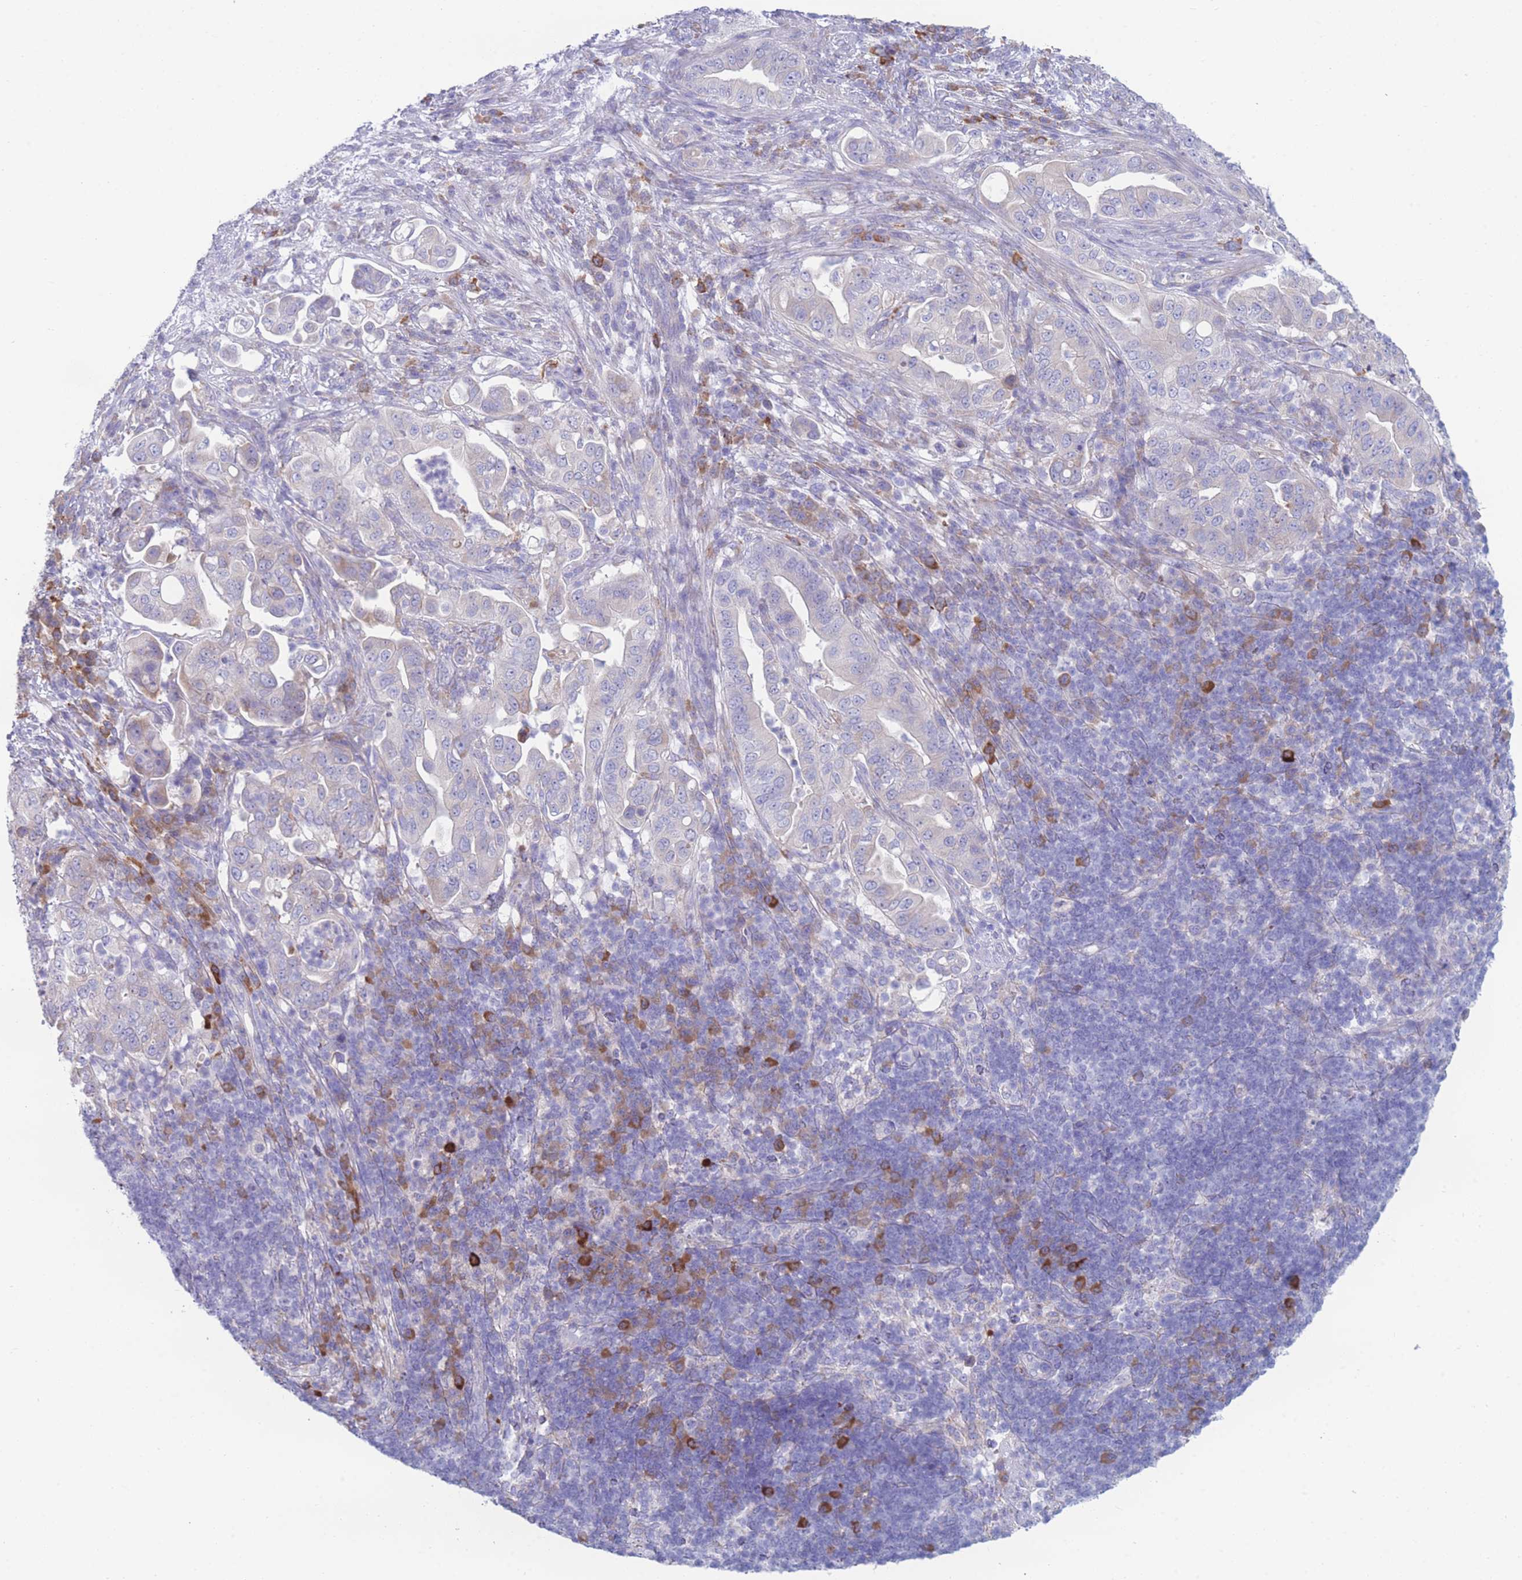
{"staining": {"intensity": "negative", "quantity": "none", "location": "none"}, "tissue": "pancreatic cancer", "cell_type": "Tumor cells", "image_type": "cancer", "snomed": [{"axis": "morphology", "description": "Adenocarcinoma, NOS"}, {"axis": "topography", "description": "Pancreas"}], "caption": "The image demonstrates no staining of tumor cells in pancreatic cancer.", "gene": "XKR8", "patient": {"sex": "female", "age": 63}}